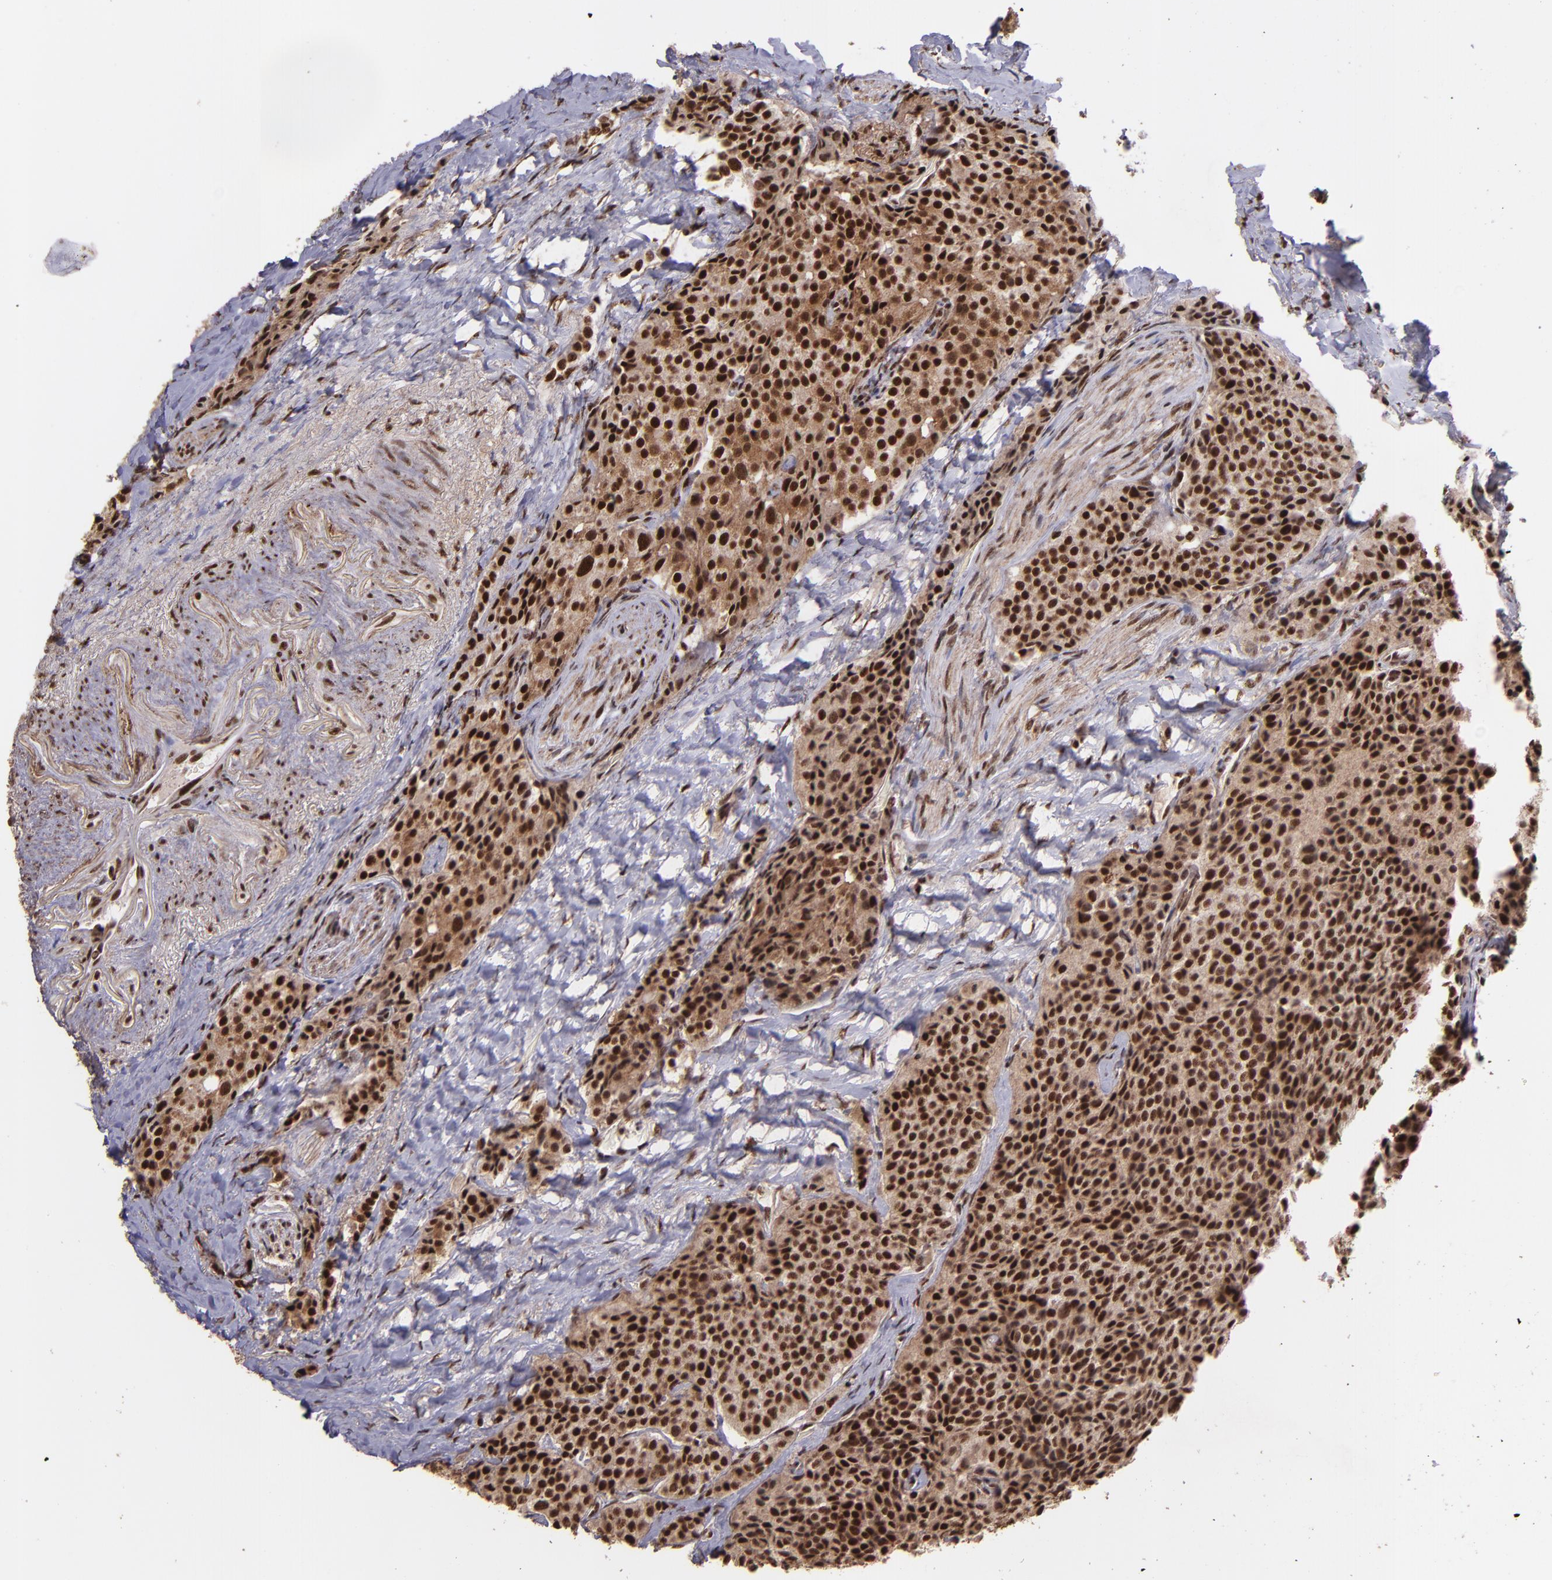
{"staining": {"intensity": "strong", "quantity": ">75%", "location": "cytoplasmic/membranous,nuclear"}, "tissue": "carcinoid", "cell_type": "Tumor cells", "image_type": "cancer", "snomed": [{"axis": "morphology", "description": "Carcinoid, malignant, NOS"}, {"axis": "topography", "description": "Colon"}], "caption": "DAB (3,3'-diaminobenzidine) immunohistochemical staining of carcinoid demonstrates strong cytoplasmic/membranous and nuclear protein positivity in approximately >75% of tumor cells.", "gene": "PQBP1", "patient": {"sex": "female", "age": 61}}